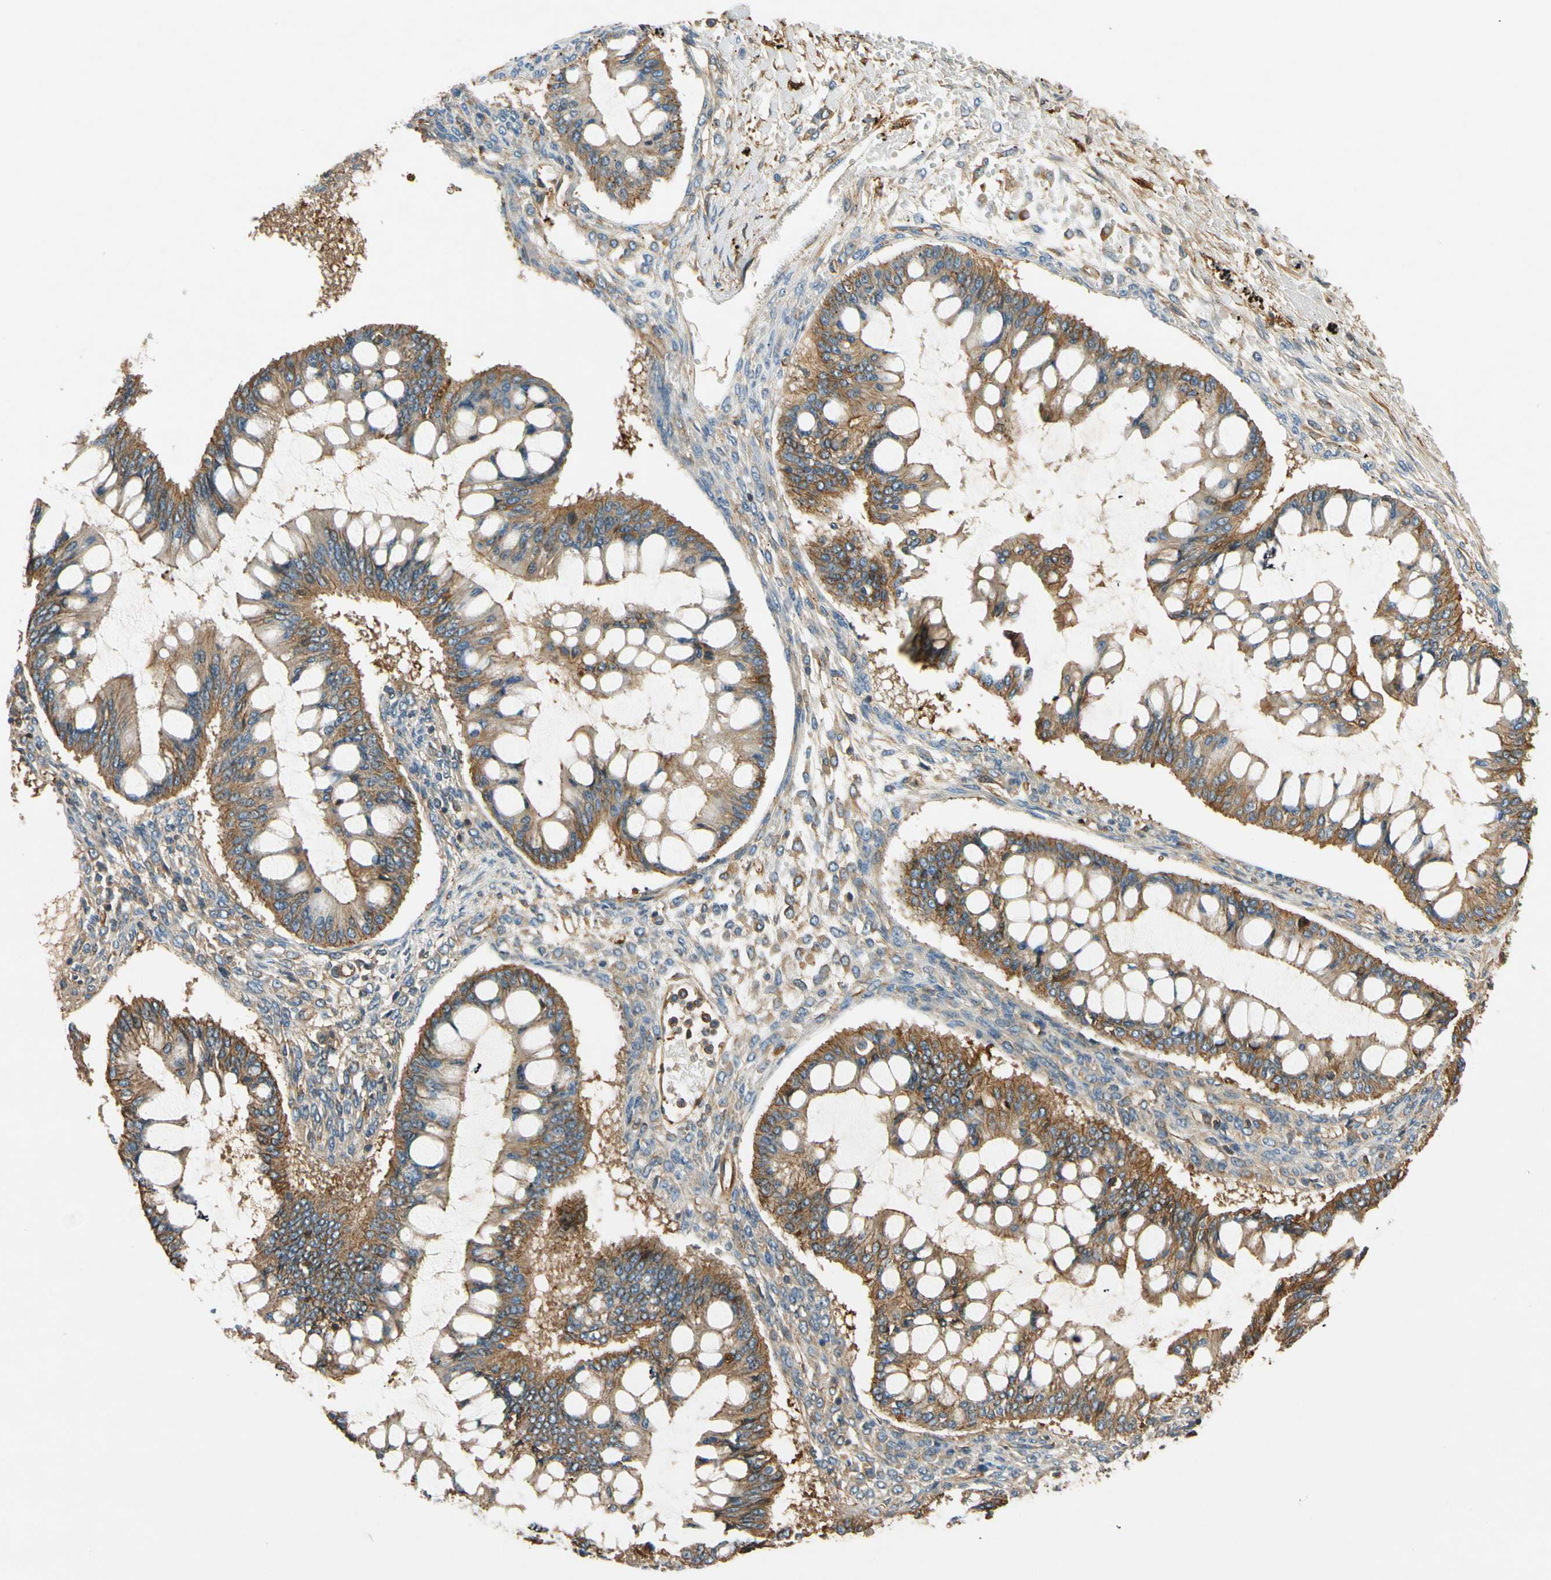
{"staining": {"intensity": "moderate", "quantity": ">75%", "location": "cytoplasmic/membranous"}, "tissue": "ovarian cancer", "cell_type": "Tumor cells", "image_type": "cancer", "snomed": [{"axis": "morphology", "description": "Cystadenocarcinoma, mucinous, NOS"}, {"axis": "topography", "description": "Ovary"}], "caption": "Immunohistochemistry (IHC) photomicrograph of mucinous cystadenocarcinoma (ovarian) stained for a protein (brown), which displays medium levels of moderate cytoplasmic/membranous expression in approximately >75% of tumor cells.", "gene": "TCP11L1", "patient": {"sex": "female", "age": 73}}